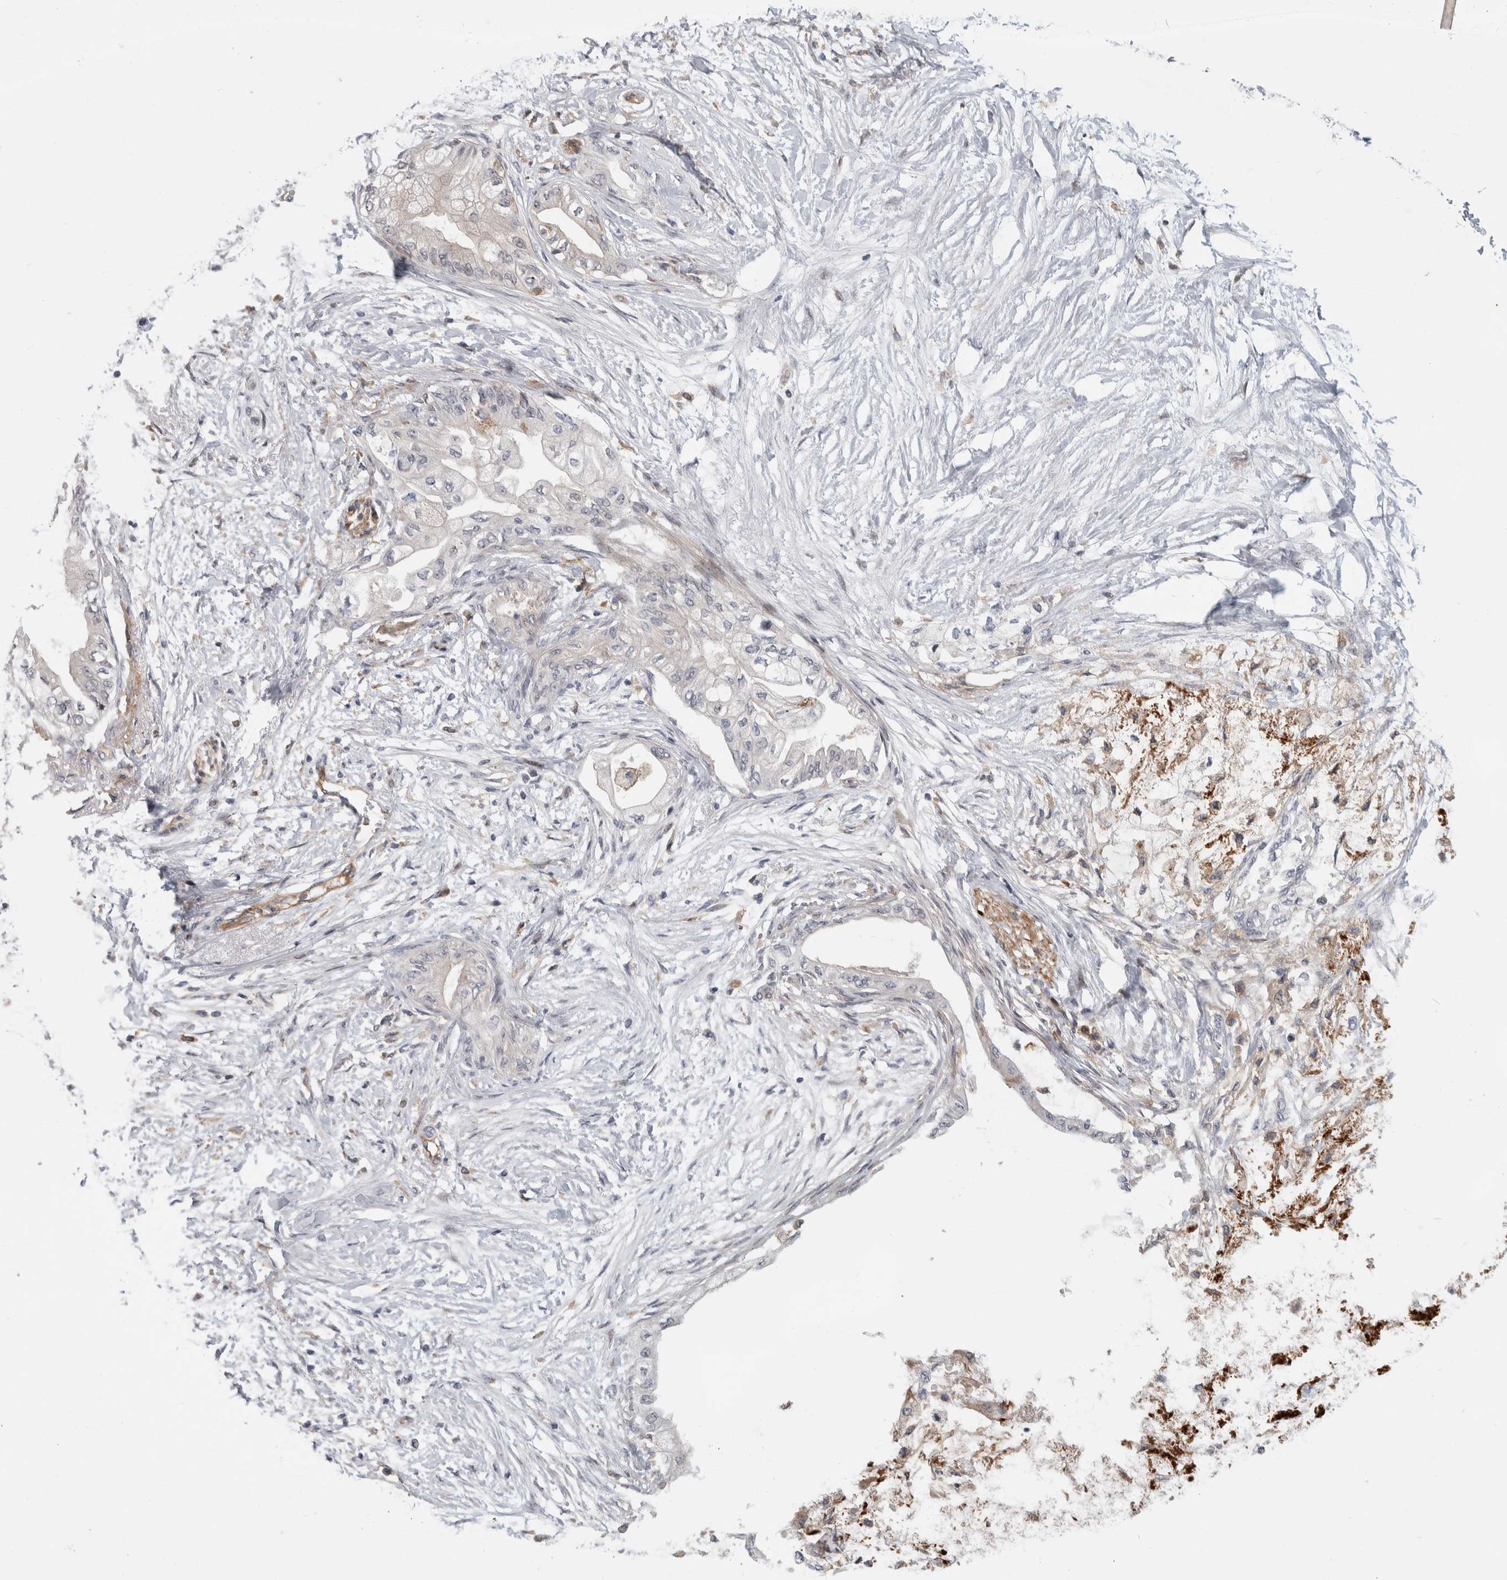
{"staining": {"intensity": "negative", "quantity": "none", "location": "none"}, "tissue": "pancreatic cancer", "cell_type": "Tumor cells", "image_type": "cancer", "snomed": [{"axis": "morphology", "description": "Normal tissue, NOS"}, {"axis": "morphology", "description": "Adenocarcinoma, NOS"}, {"axis": "topography", "description": "Pancreas"}, {"axis": "topography", "description": "Duodenum"}], "caption": "Adenocarcinoma (pancreatic) was stained to show a protein in brown. There is no significant staining in tumor cells.", "gene": "MSL1", "patient": {"sex": "female", "age": 60}}